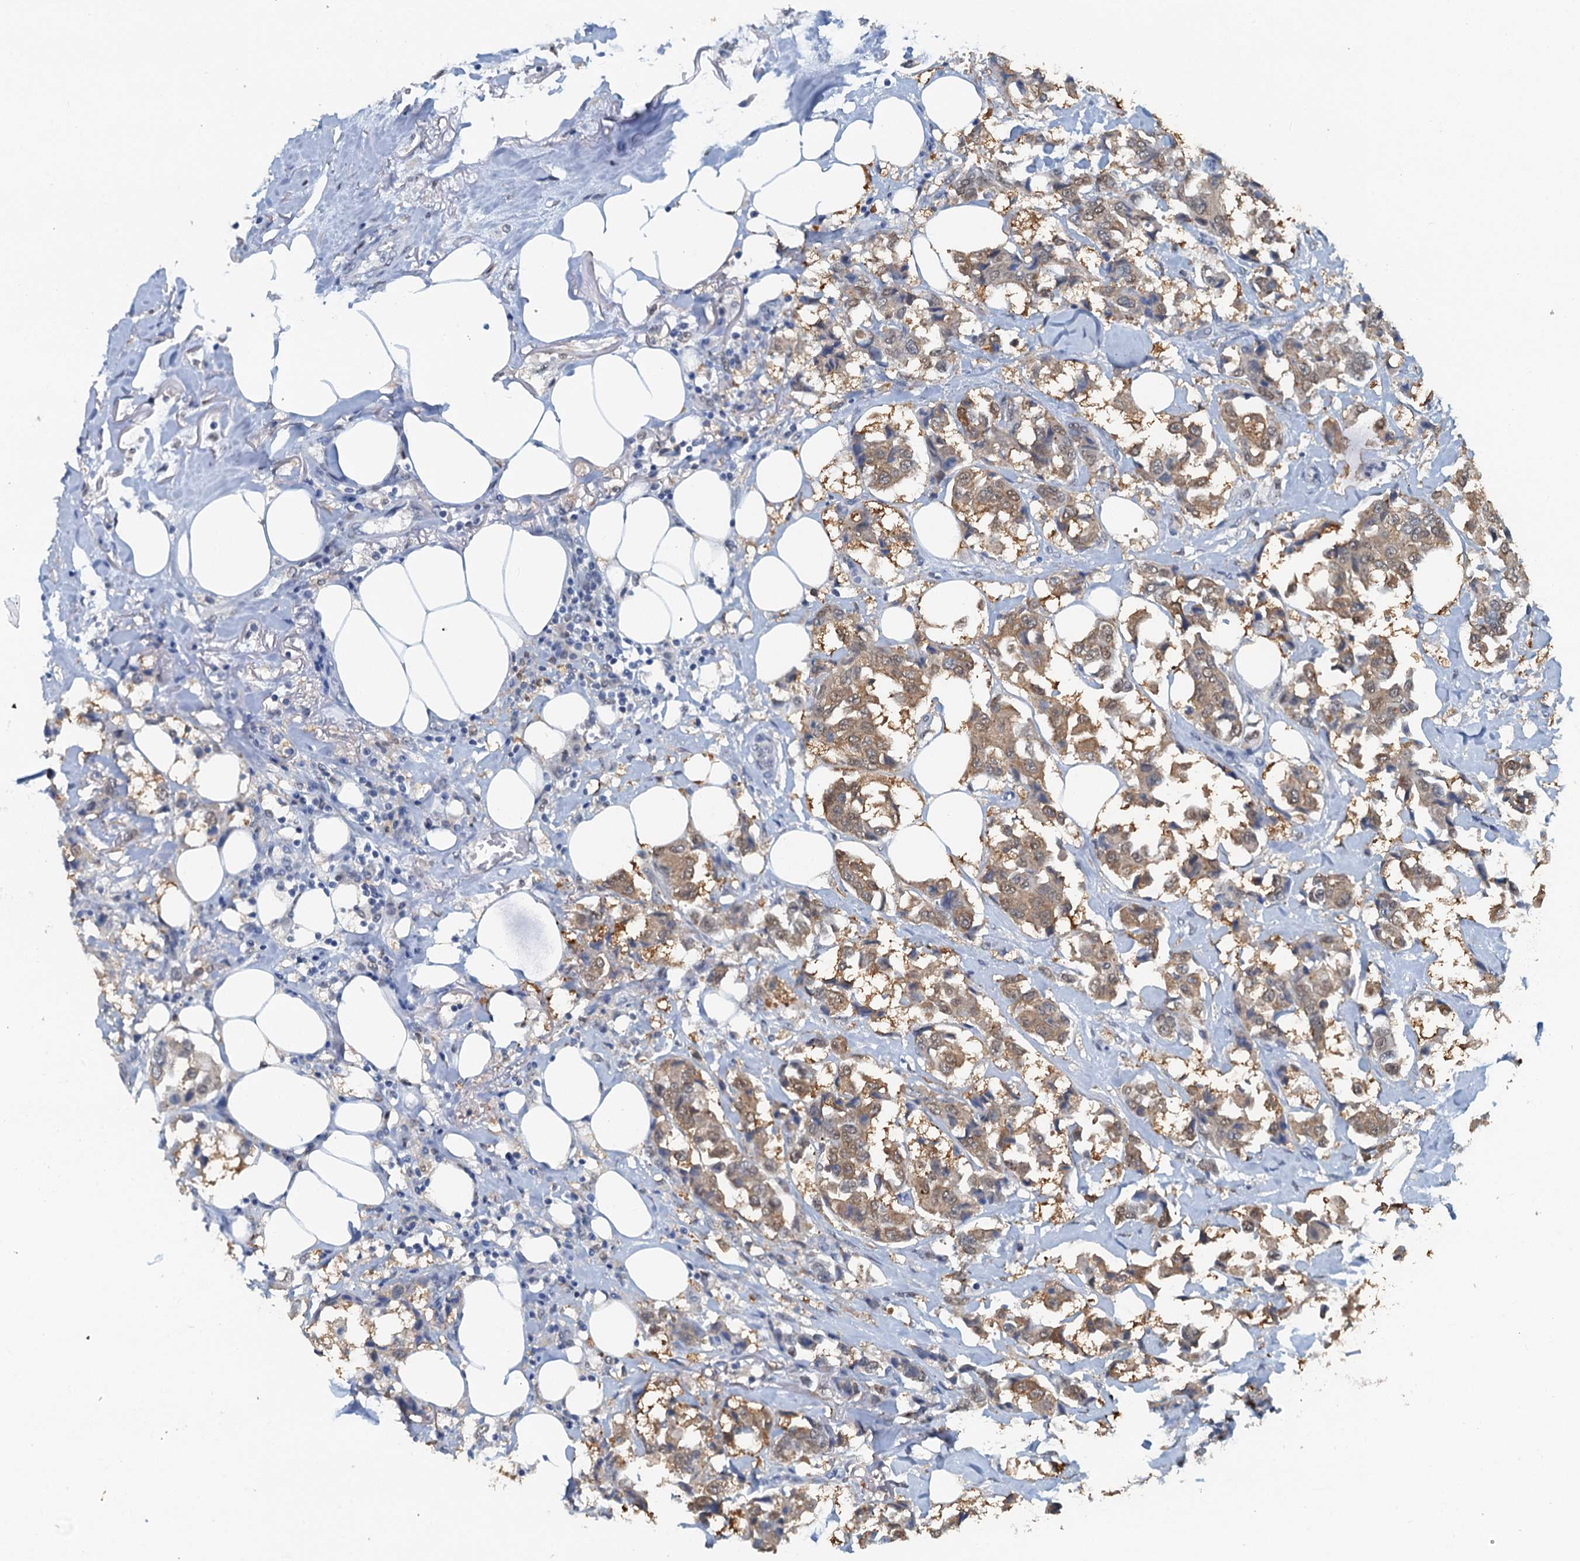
{"staining": {"intensity": "weak", "quantity": "25%-75%", "location": "cytoplasmic/membranous"}, "tissue": "breast cancer", "cell_type": "Tumor cells", "image_type": "cancer", "snomed": [{"axis": "morphology", "description": "Duct carcinoma"}, {"axis": "topography", "description": "Breast"}], "caption": "About 25%-75% of tumor cells in breast cancer (invasive ductal carcinoma) demonstrate weak cytoplasmic/membranous protein positivity as visualized by brown immunohistochemical staining.", "gene": "AHCY", "patient": {"sex": "female", "age": 80}}